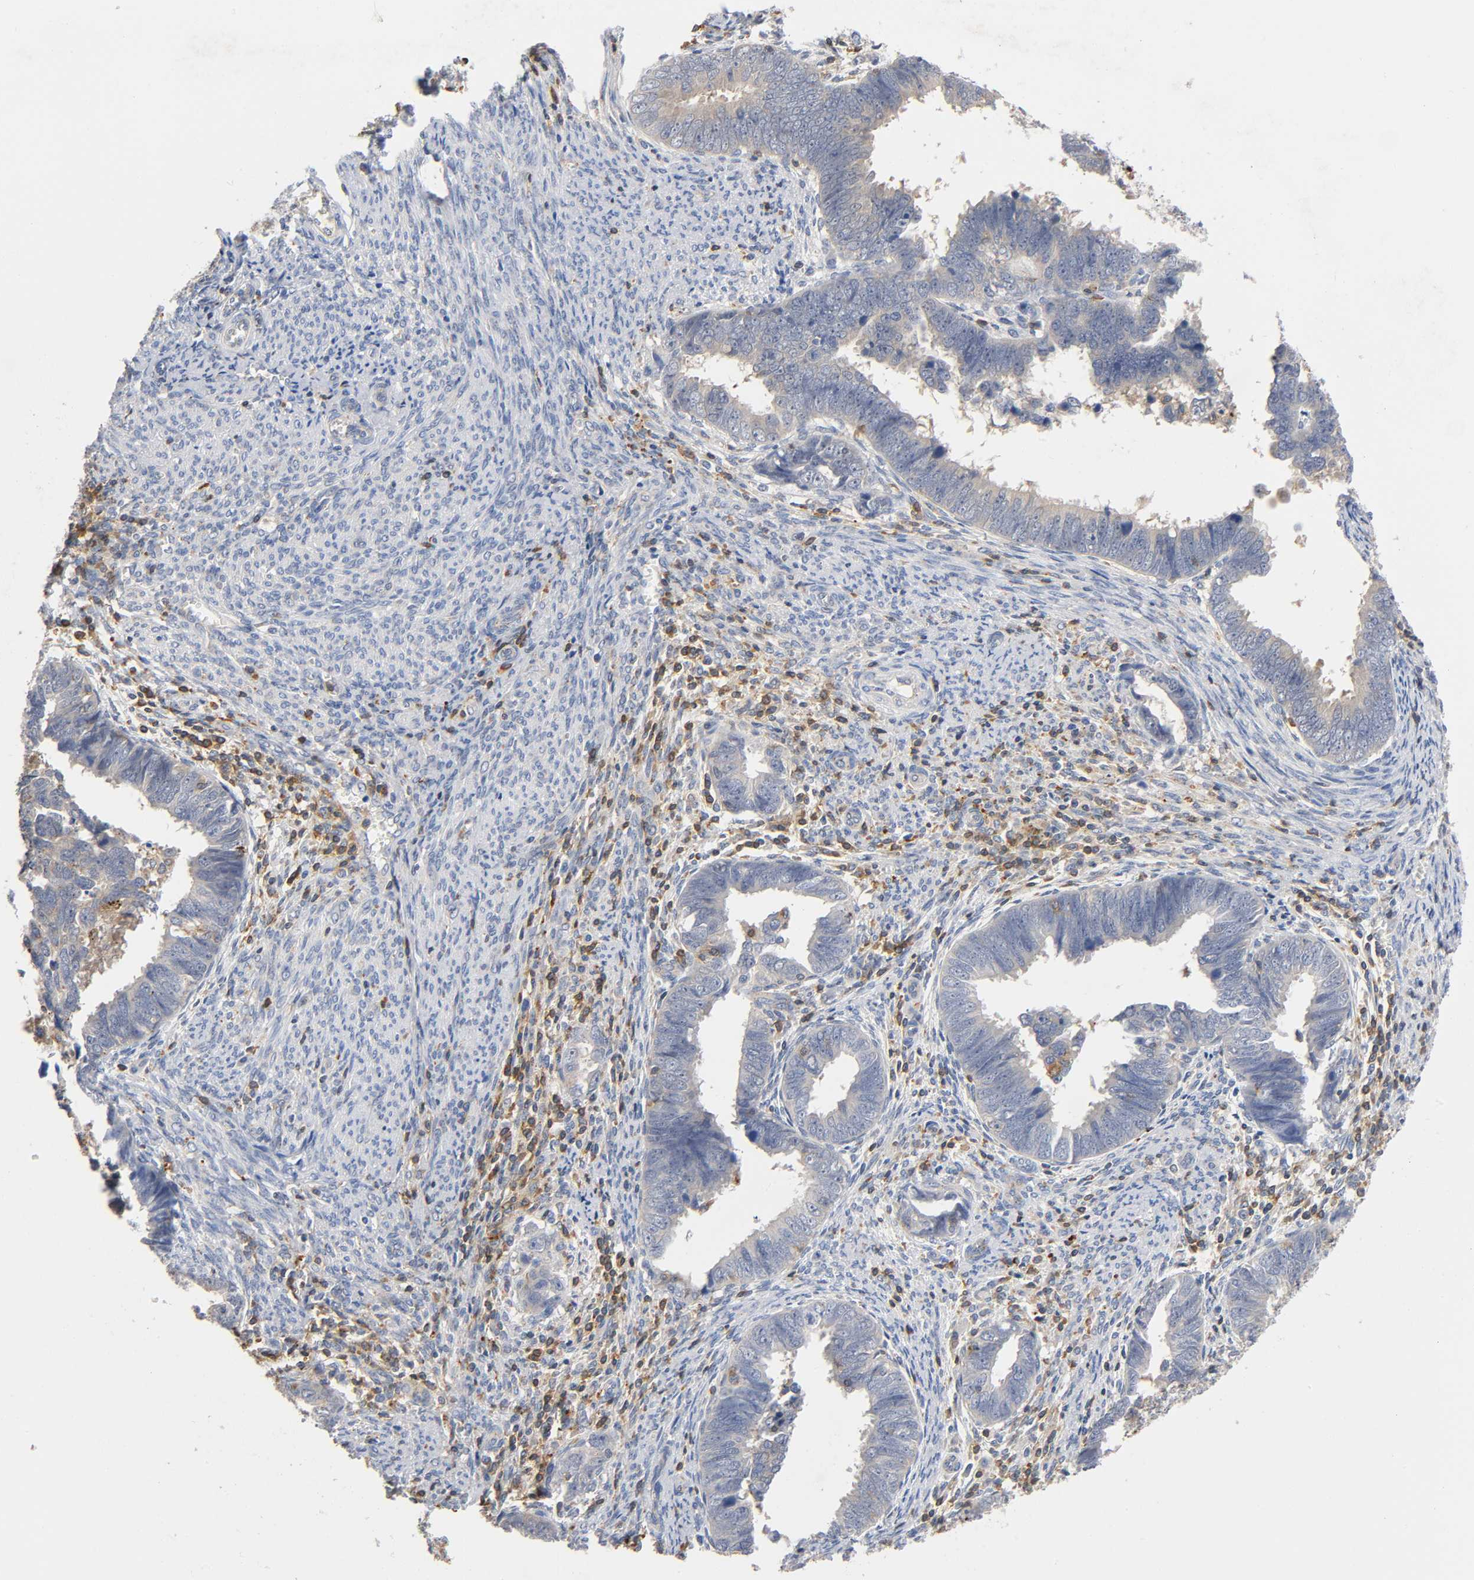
{"staining": {"intensity": "weak", "quantity": "25%-75%", "location": "cytoplasmic/membranous"}, "tissue": "endometrial cancer", "cell_type": "Tumor cells", "image_type": "cancer", "snomed": [{"axis": "morphology", "description": "Adenocarcinoma, NOS"}, {"axis": "topography", "description": "Endometrium"}], "caption": "Immunohistochemical staining of human endometrial adenocarcinoma exhibits low levels of weak cytoplasmic/membranous protein positivity in about 25%-75% of tumor cells.", "gene": "UCKL1", "patient": {"sex": "female", "age": 75}}